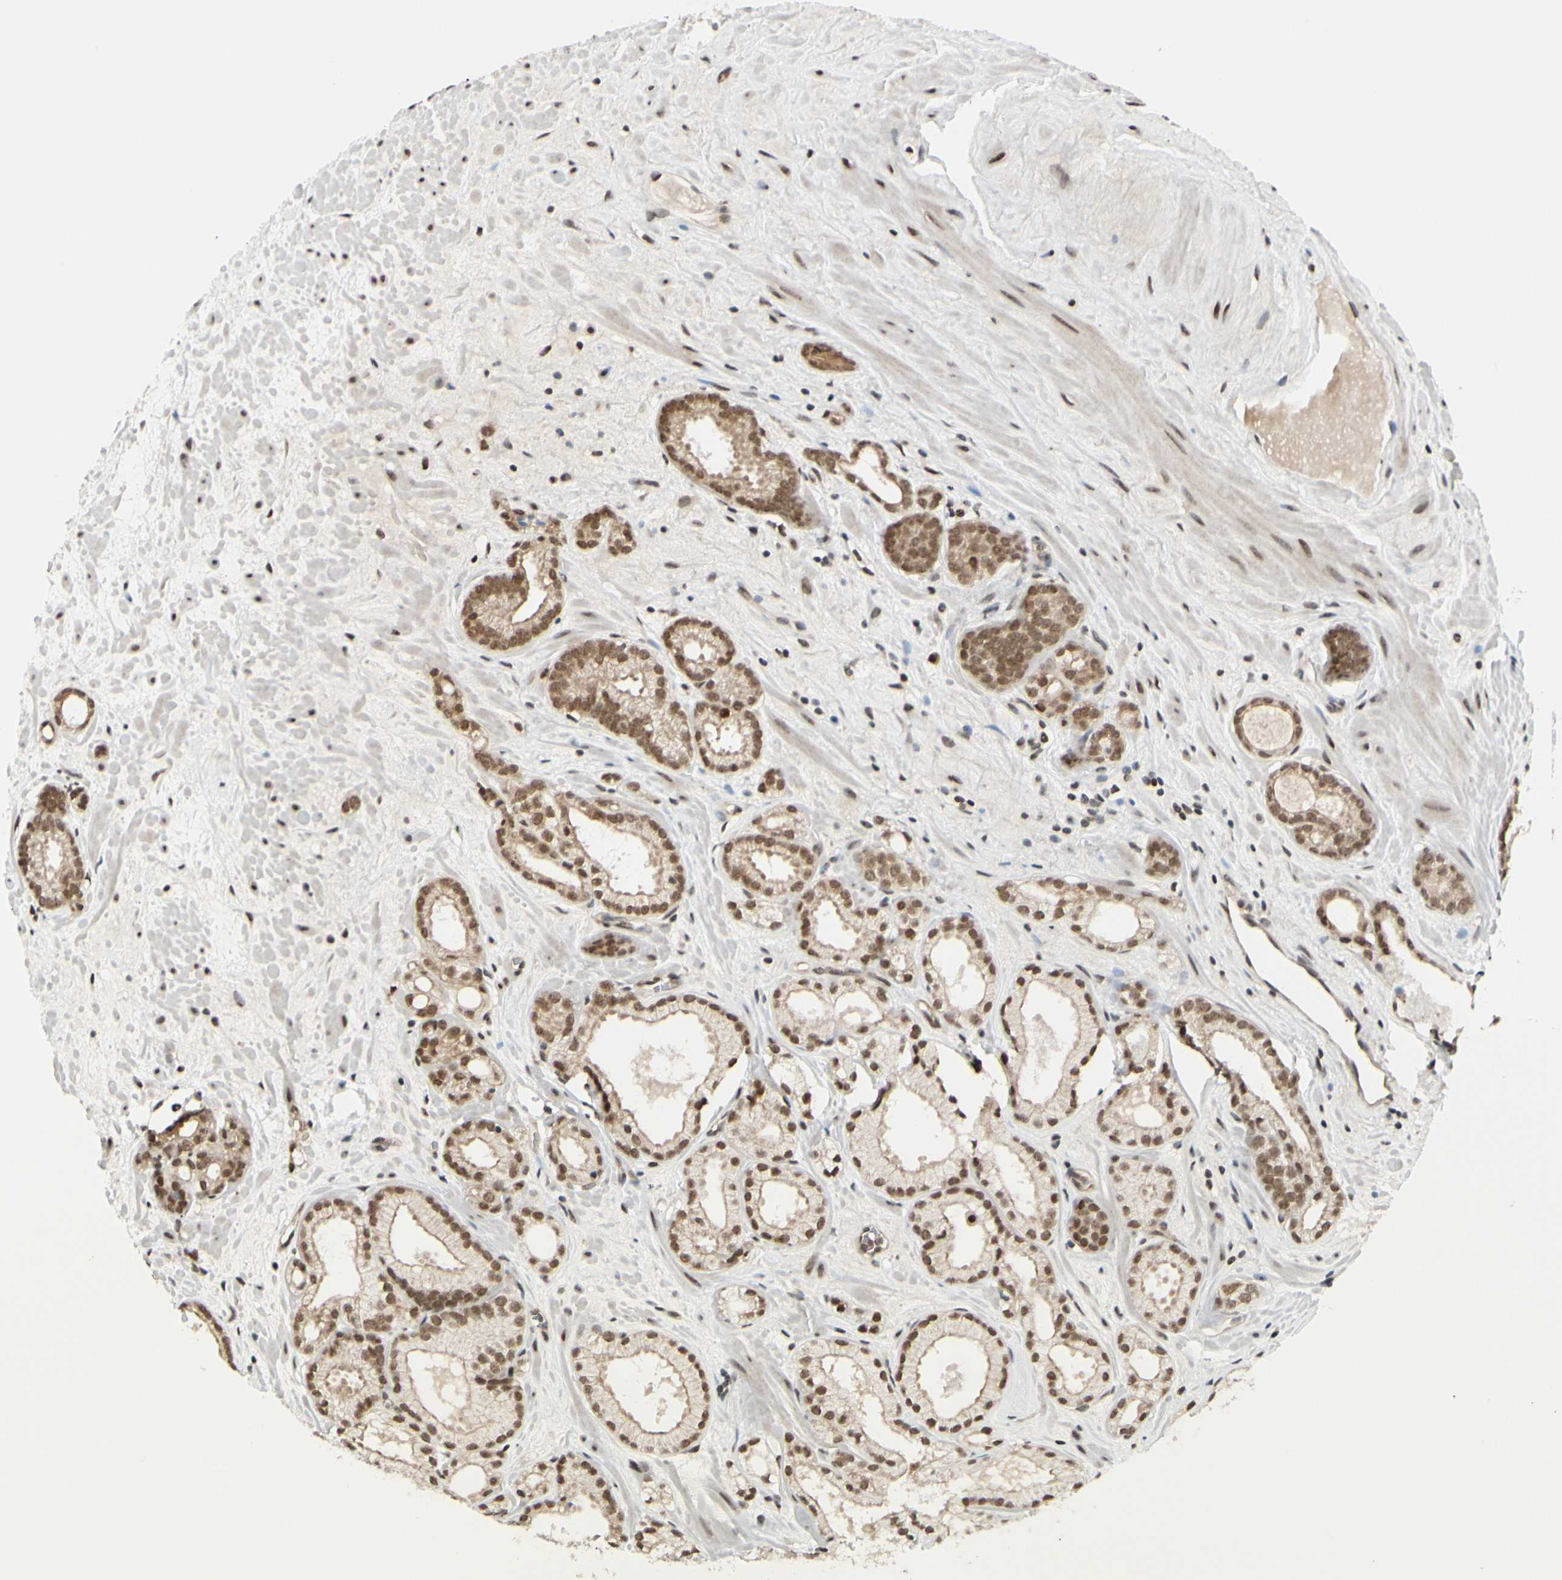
{"staining": {"intensity": "moderate", "quantity": ">75%", "location": "nuclear"}, "tissue": "prostate cancer", "cell_type": "Tumor cells", "image_type": "cancer", "snomed": [{"axis": "morphology", "description": "Adenocarcinoma, Low grade"}, {"axis": "topography", "description": "Prostate"}], "caption": "Immunohistochemistry (DAB (3,3'-diaminobenzidine)) staining of adenocarcinoma (low-grade) (prostate) shows moderate nuclear protein expression in approximately >75% of tumor cells. Nuclei are stained in blue.", "gene": "SUFU", "patient": {"sex": "male", "age": 57}}